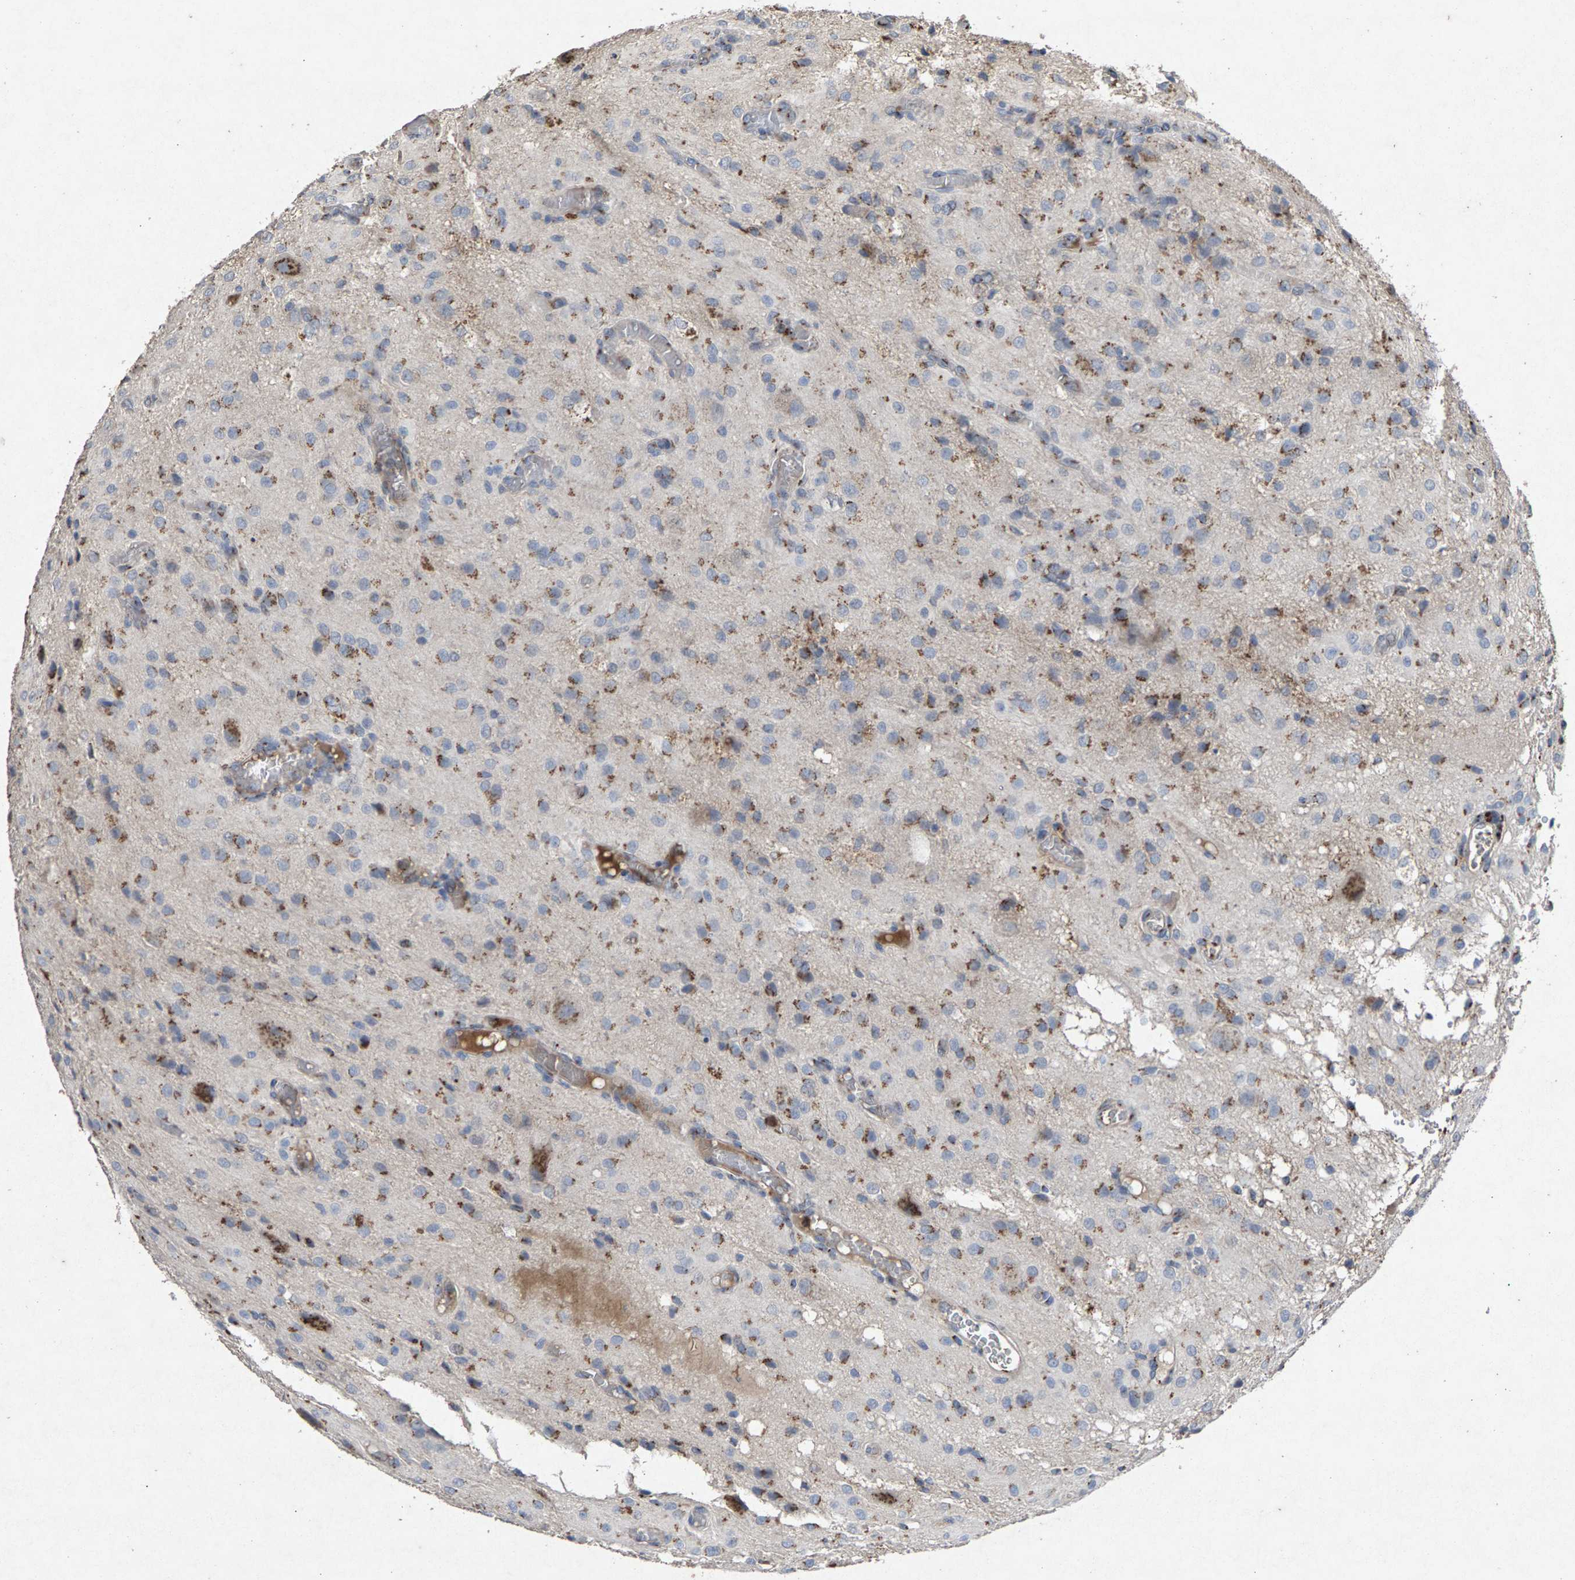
{"staining": {"intensity": "moderate", "quantity": ">75%", "location": "cytoplasmic/membranous"}, "tissue": "glioma", "cell_type": "Tumor cells", "image_type": "cancer", "snomed": [{"axis": "morphology", "description": "Glioma, malignant, High grade"}, {"axis": "topography", "description": "Brain"}], "caption": "Human glioma stained with a brown dye exhibits moderate cytoplasmic/membranous positive expression in approximately >75% of tumor cells.", "gene": "MAN2A1", "patient": {"sex": "female", "age": 59}}